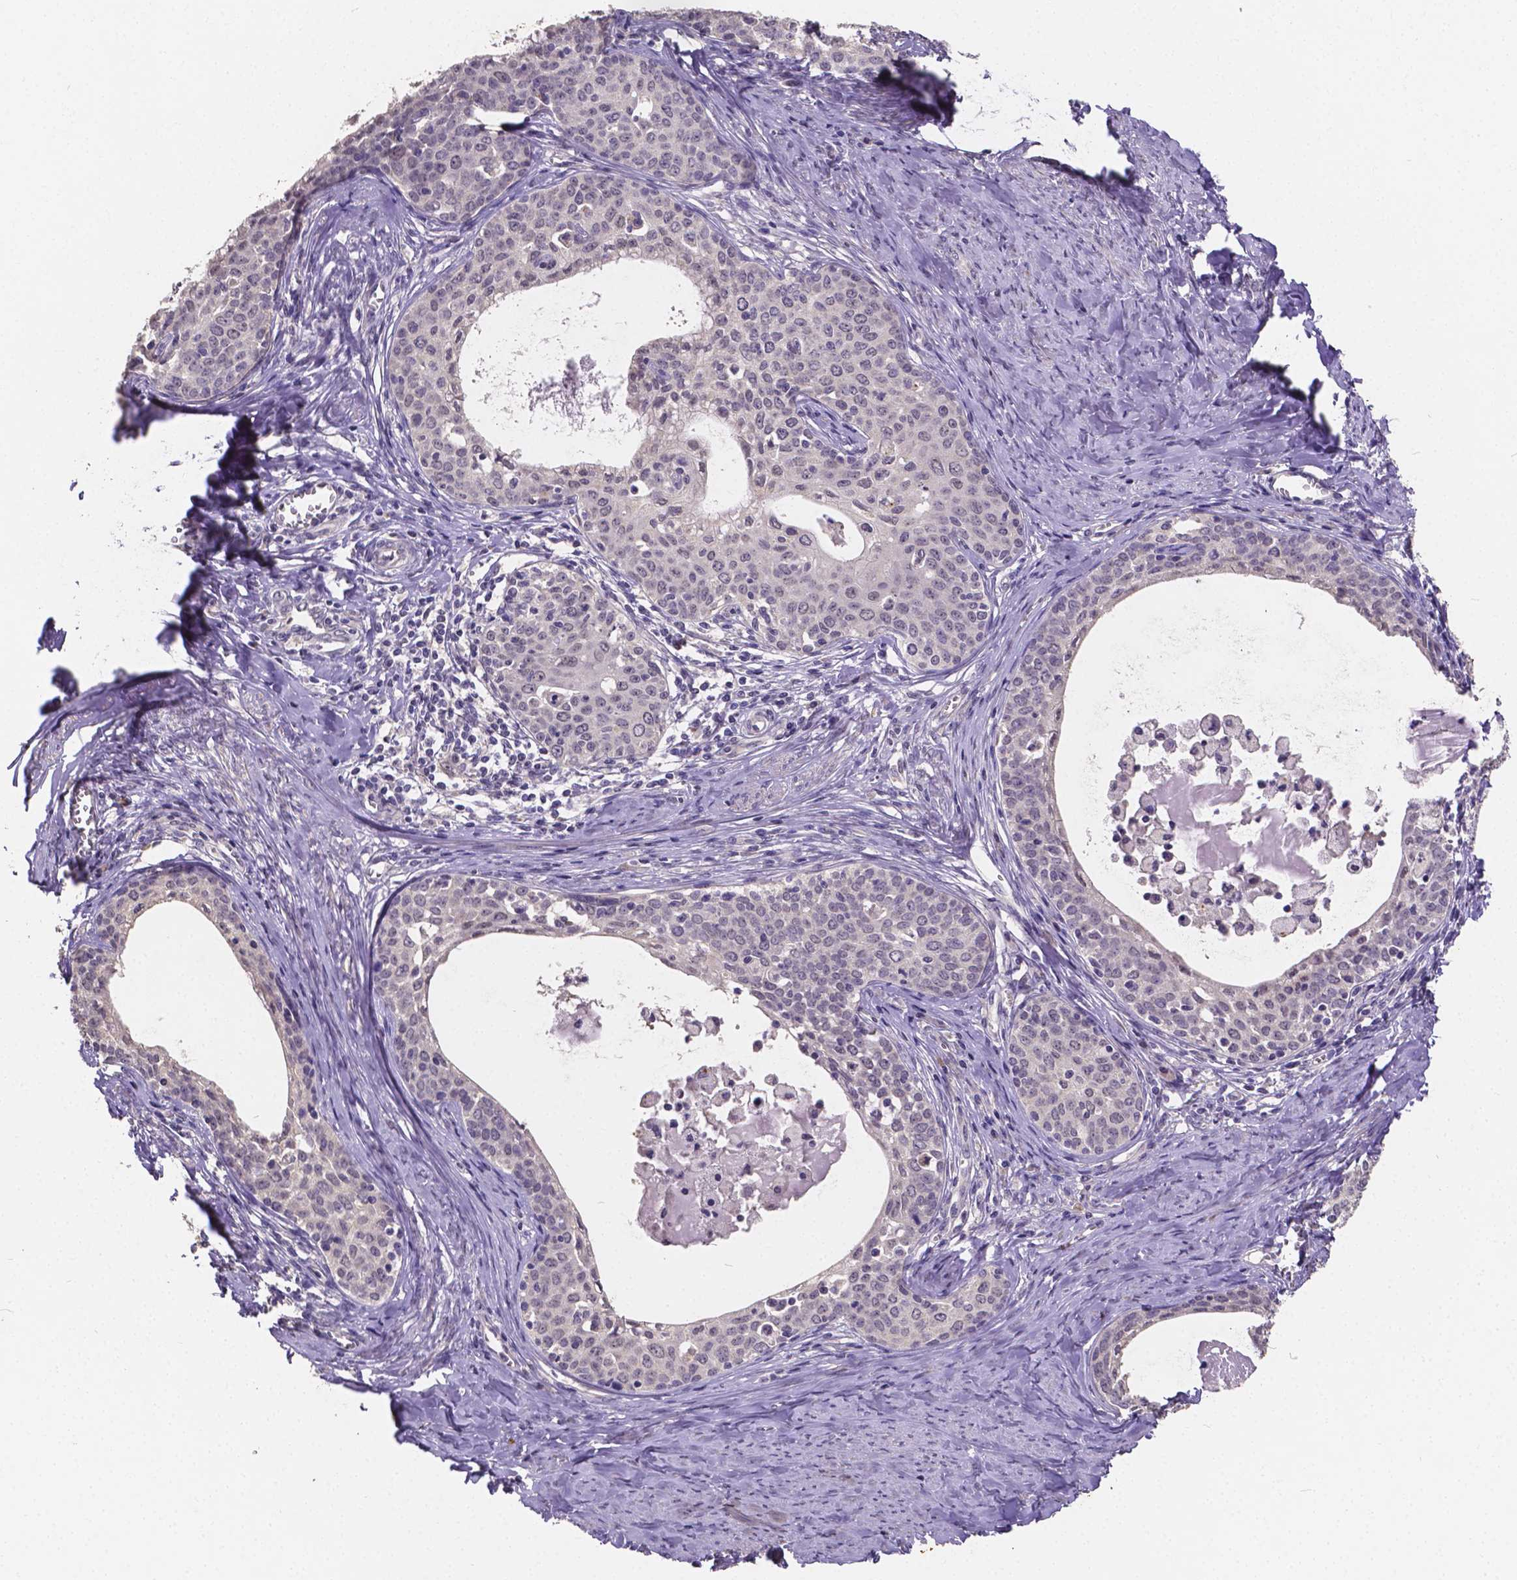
{"staining": {"intensity": "negative", "quantity": "none", "location": "none"}, "tissue": "cervical cancer", "cell_type": "Tumor cells", "image_type": "cancer", "snomed": [{"axis": "morphology", "description": "Squamous cell carcinoma, NOS"}, {"axis": "morphology", "description": "Adenocarcinoma, NOS"}, {"axis": "topography", "description": "Cervix"}], "caption": "IHC photomicrograph of human squamous cell carcinoma (cervical) stained for a protein (brown), which demonstrates no expression in tumor cells. The staining was performed using DAB to visualize the protein expression in brown, while the nuclei were stained in blue with hematoxylin (Magnification: 20x).", "gene": "CTNNA2", "patient": {"sex": "female", "age": 52}}